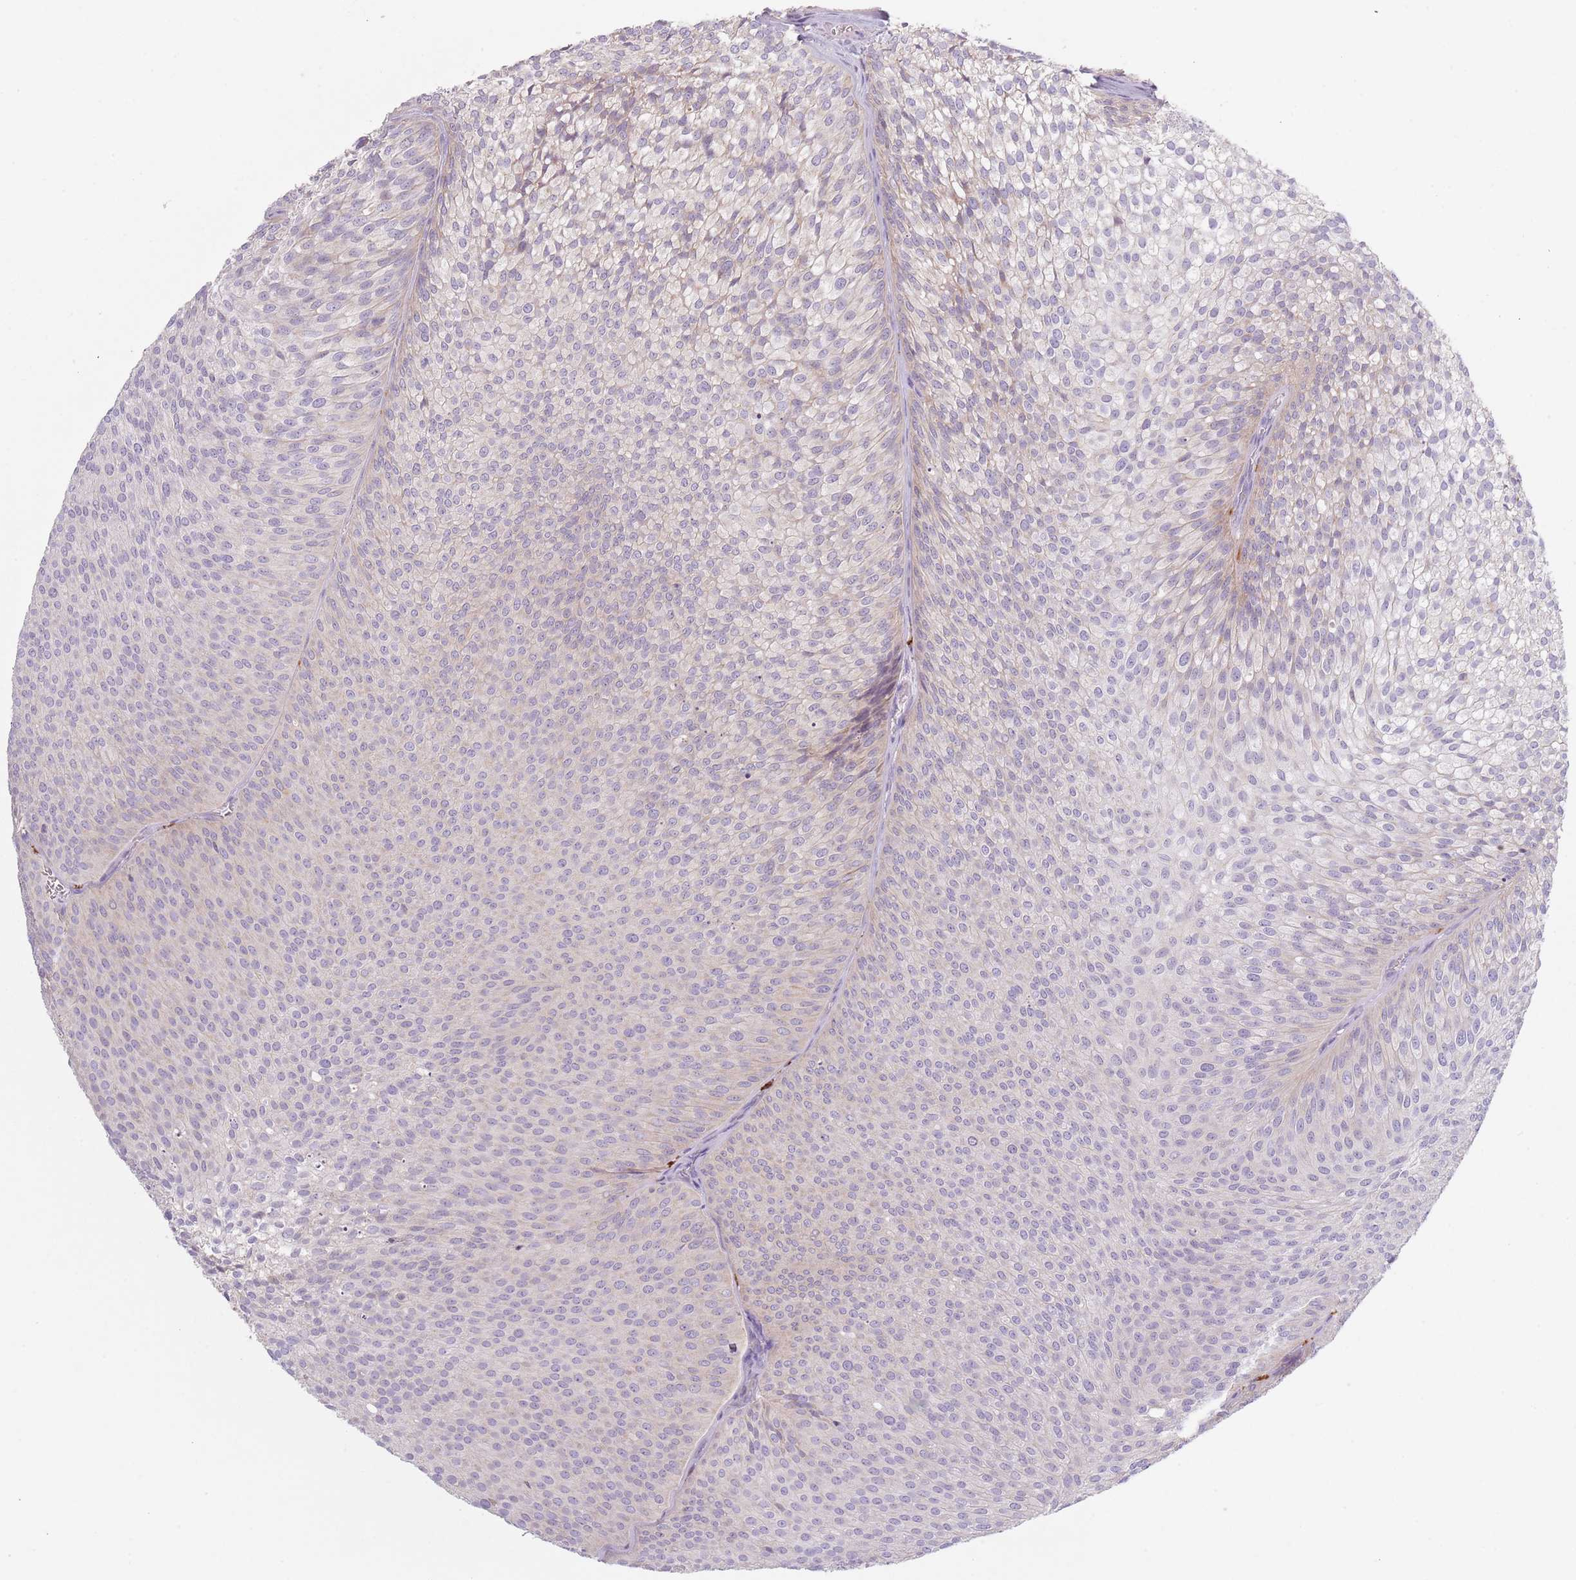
{"staining": {"intensity": "negative", "quantity": "none", "location": "none"}, "tissue": "urothelial cancer", "cell_type": "Tumor cells", "image_type": "cancer", "snomed": [{"axis": "morphology", "description": "Urothelial carcinoma, Low grade"}, {"axis": "topography", "description": "Urinary bladder"}], "caption": "High power microscopy image of an immunohistochemistry (IHC) micrograph of urothelial cancer, revealing no significant staining in tumor cells. Brightfield microscopy of immunohistochemistry stained with DAB (brown) and hematoxylin (blue), captured at high magnification.", "gene": "COQ5", "patient": {"sex": "male", "age": 91}}